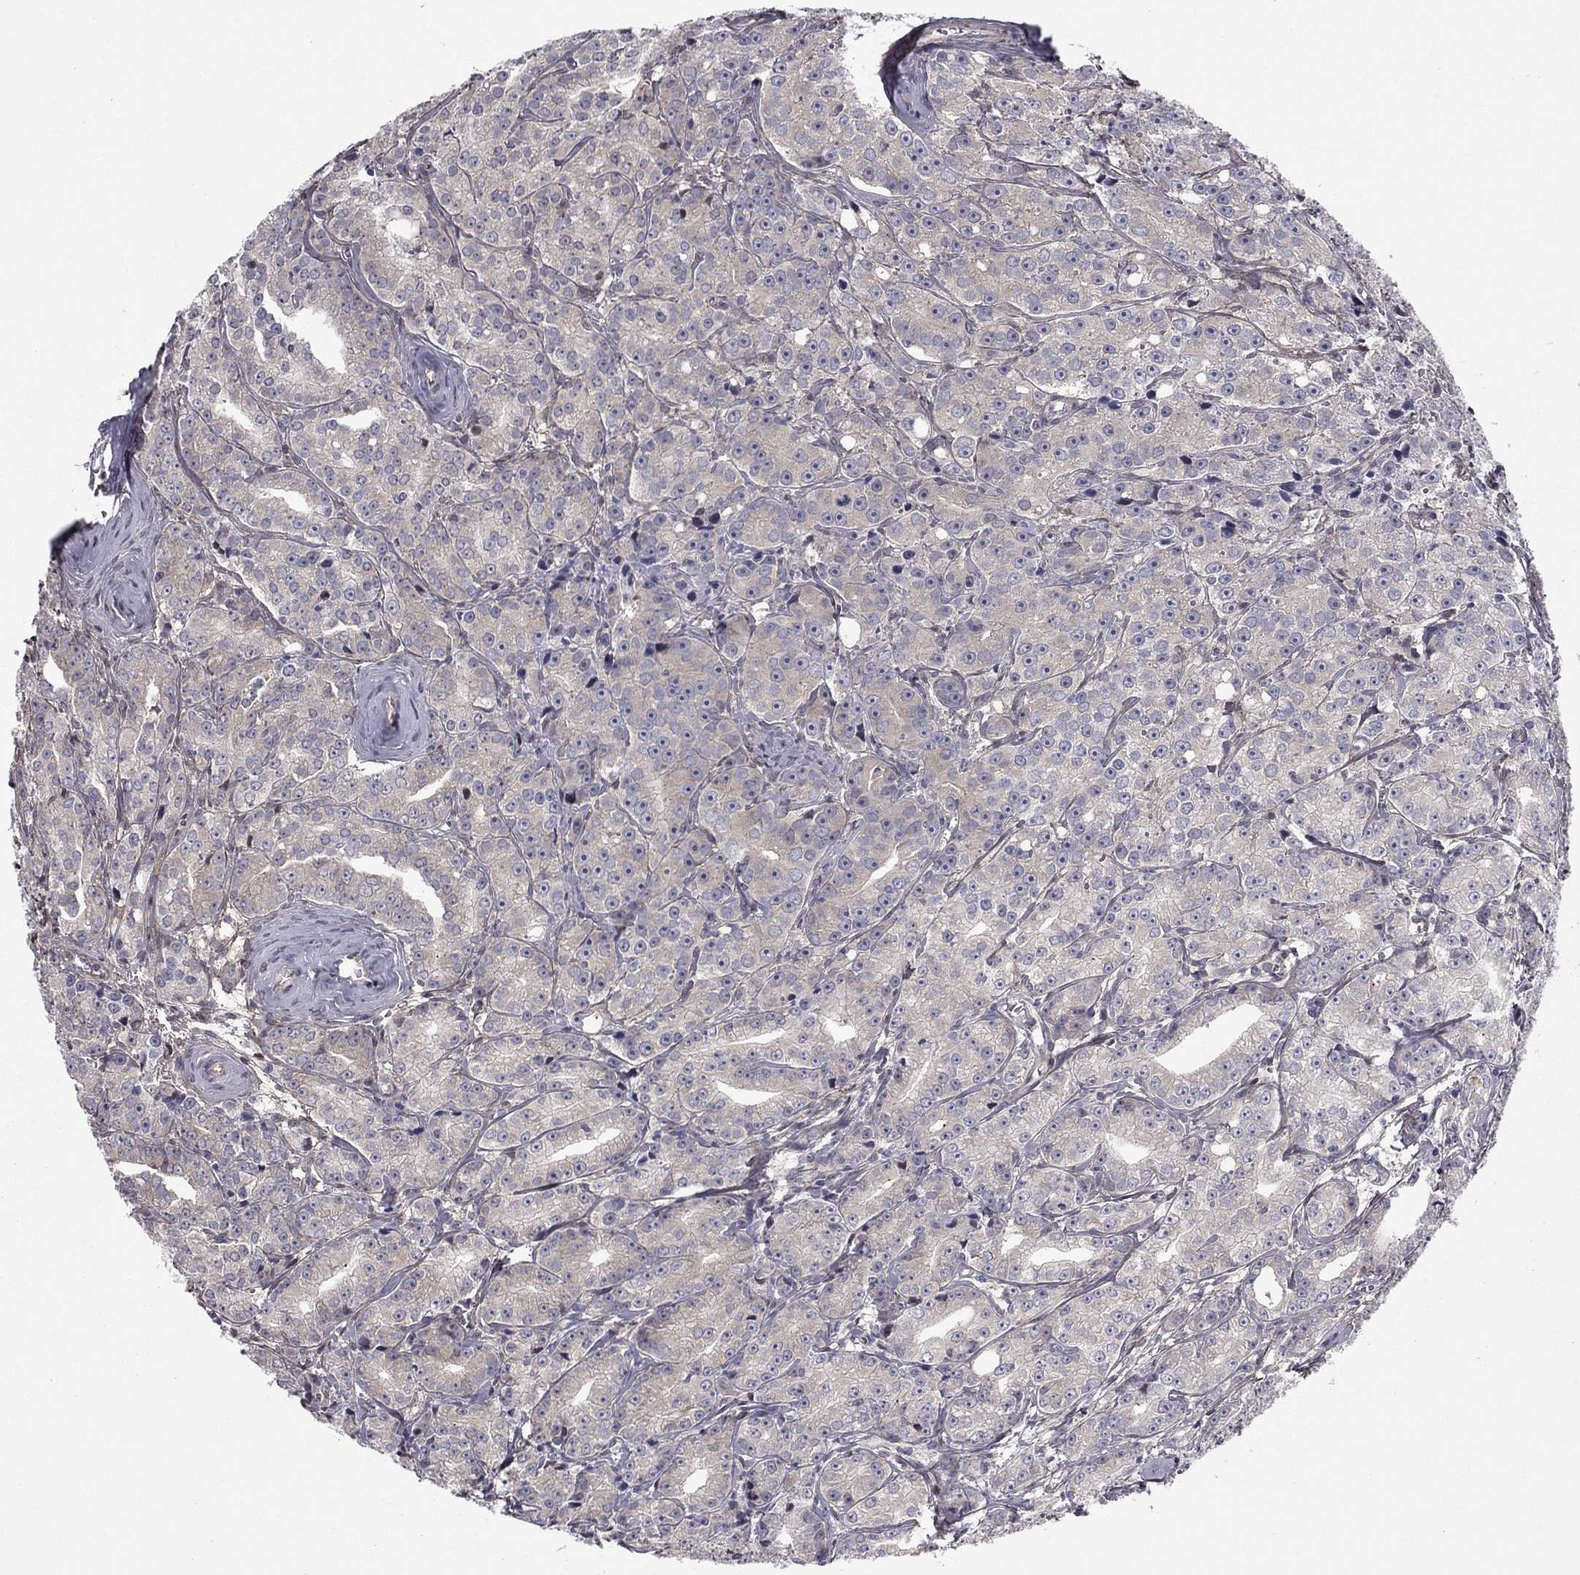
{"staining": {"intensity": "weak", "quantity": ">75%", "location": "cytoplasmic/membranous"}, "tissue": "prostate cancer", "cell_type": "Tumor cells", "image_type": "cancer", "snomed": [{"axis": "morphology", "description": "Adenocarcinoma, Medium grade"}, {"axis": "topography", "description": "Prostate"}], "caption": "Immunohistochemistry of human medium-grade adenocarcinoma (prostate) displays low levels of weak cytoplasmic/membranous positivity in approximately >75% of tumor cells.", "gene": "DUSP7", "patient": {"sex": "male", "age": 74}}